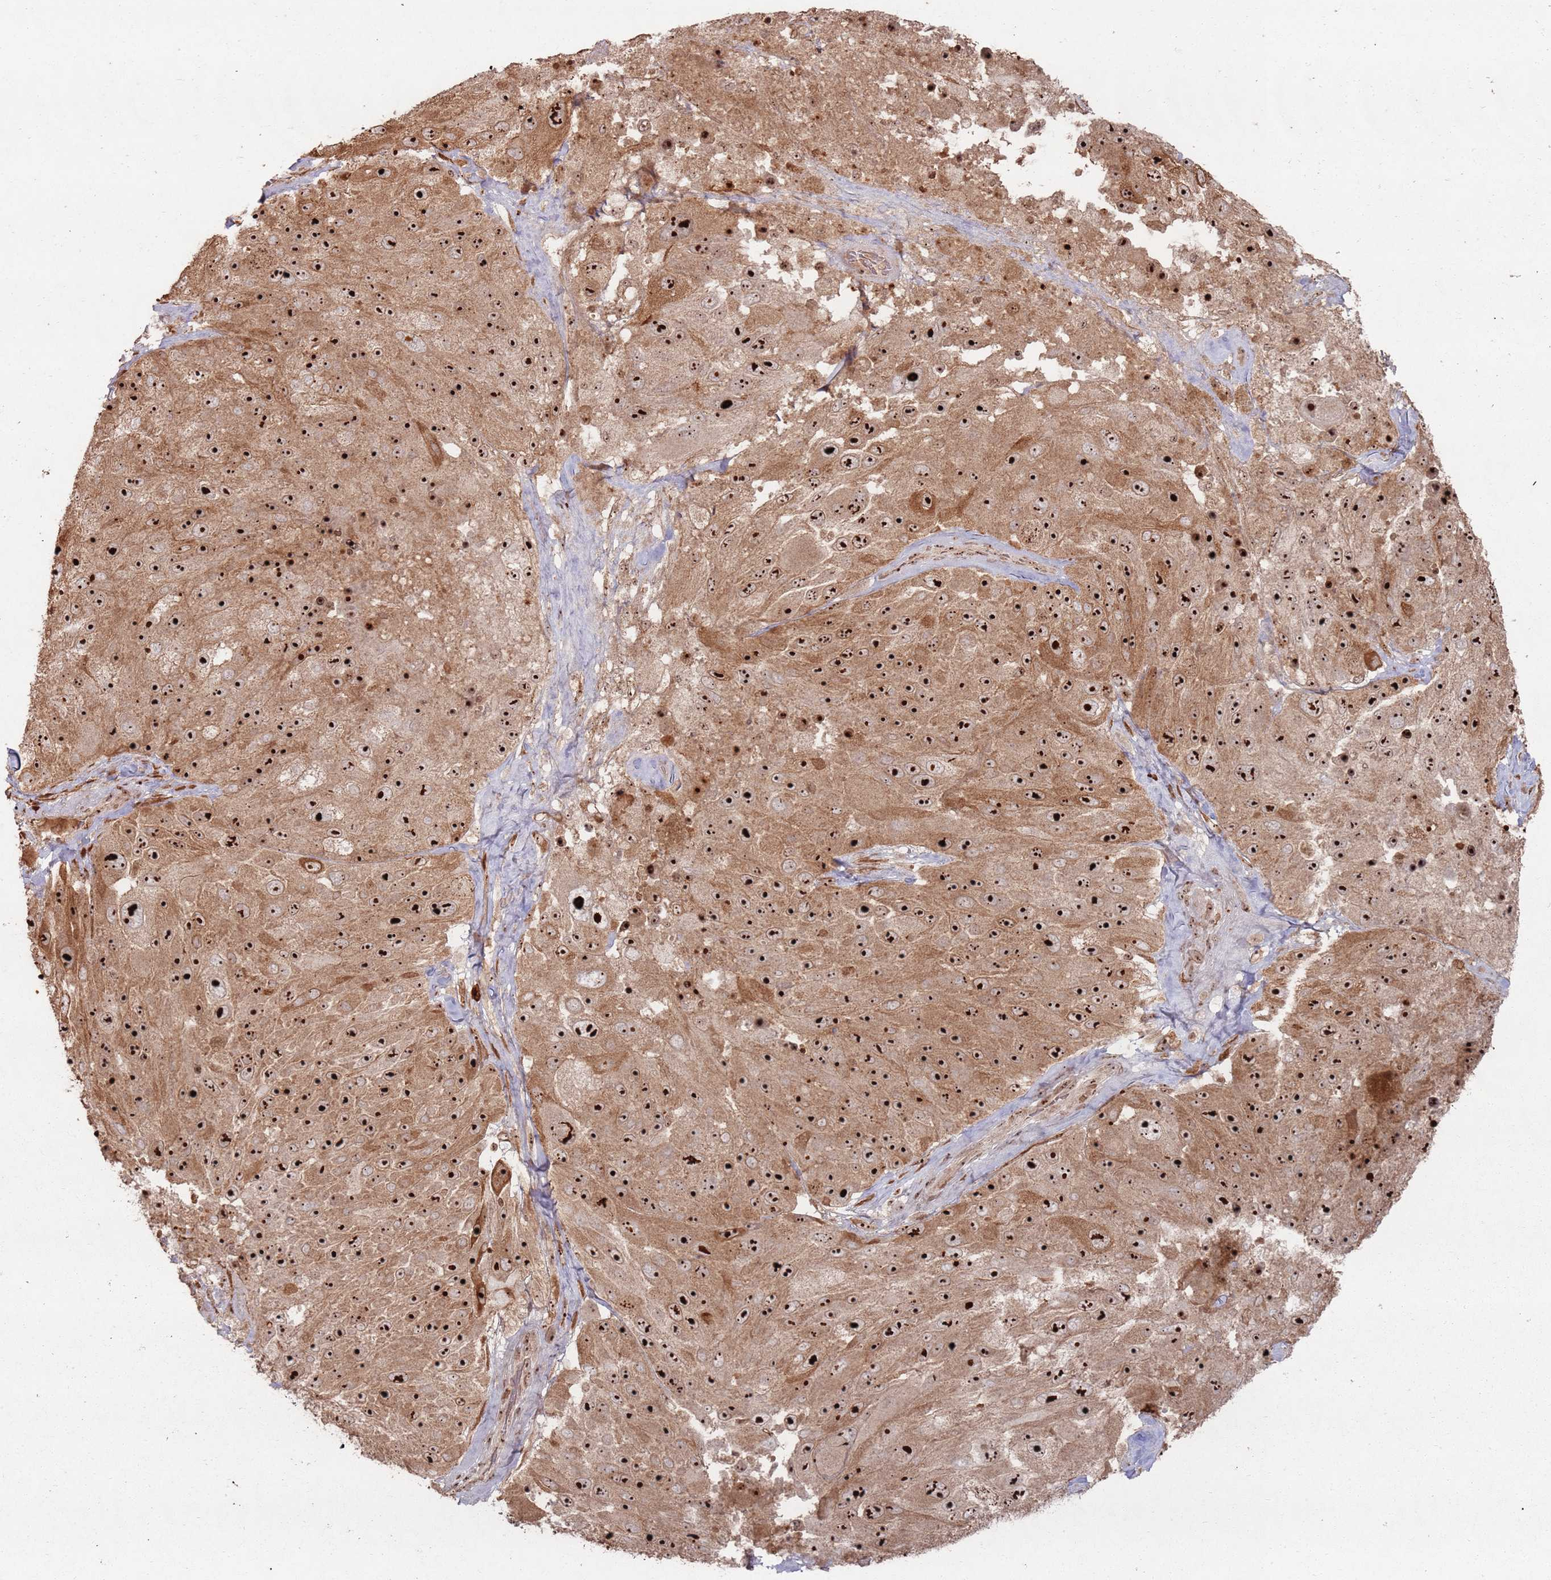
{"staining": {"intensity": "strong", "quantity": ">75%", "location": "nuclear"}, "tissue": "melanoma", "cell_type": "Tumor cells", "image_type": "cancer", "snomed": [{"axis": "morphology", "description": "Malignant melanoma, Metastatic site"}, {"axis": "topography", "description": "Lymph node"}], "caption": "Melanoma tissue exhibits strong nuclear expression in approximately >75% of tumor cells", "gene": "UTP11", "patient": {"sex": "male", "age": 62}}